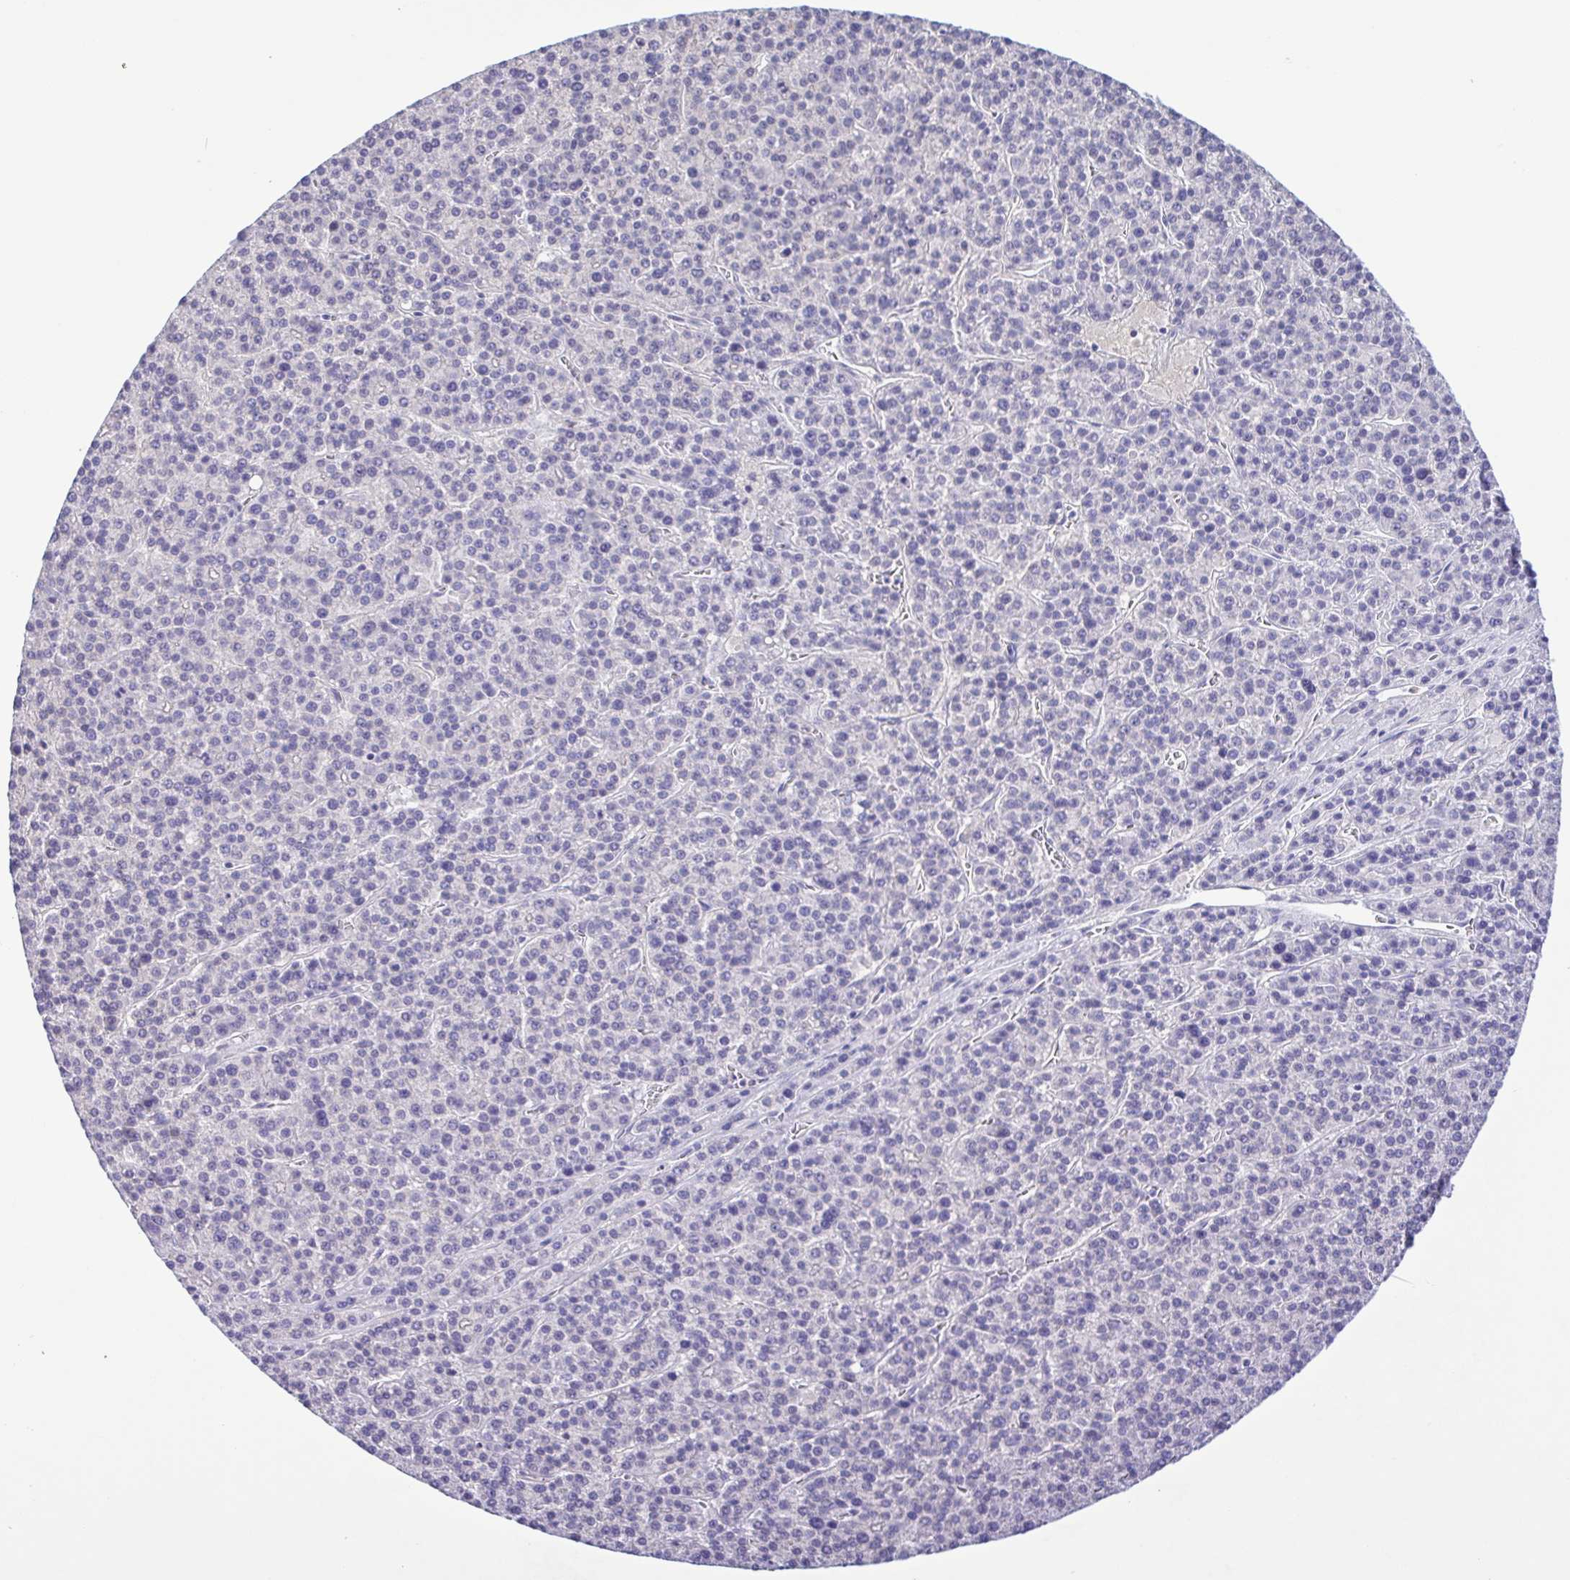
{"staining": {"intensity": "negative", "quantity": "none", "location": "none"}, "tissue": "liver cancer", "cell_type": "Tumor cells", "image_type": "cancer", "snomed": [{"axis": "morphology", "description": "Carcinoma, Hepatocellular, NOS"}, {"axis": "topography", "description": "Liver"}], "caption": "Immunohistochemistry photomicrograph of neoplastic tissue: human liver hepatocellular carcinoma stained with DAB (3,3'-diaminobenzidine) reveals no significant protein expression in tumor cells.", "gene": "LDHC", "patient": {"sex": "female", "age": 58}}